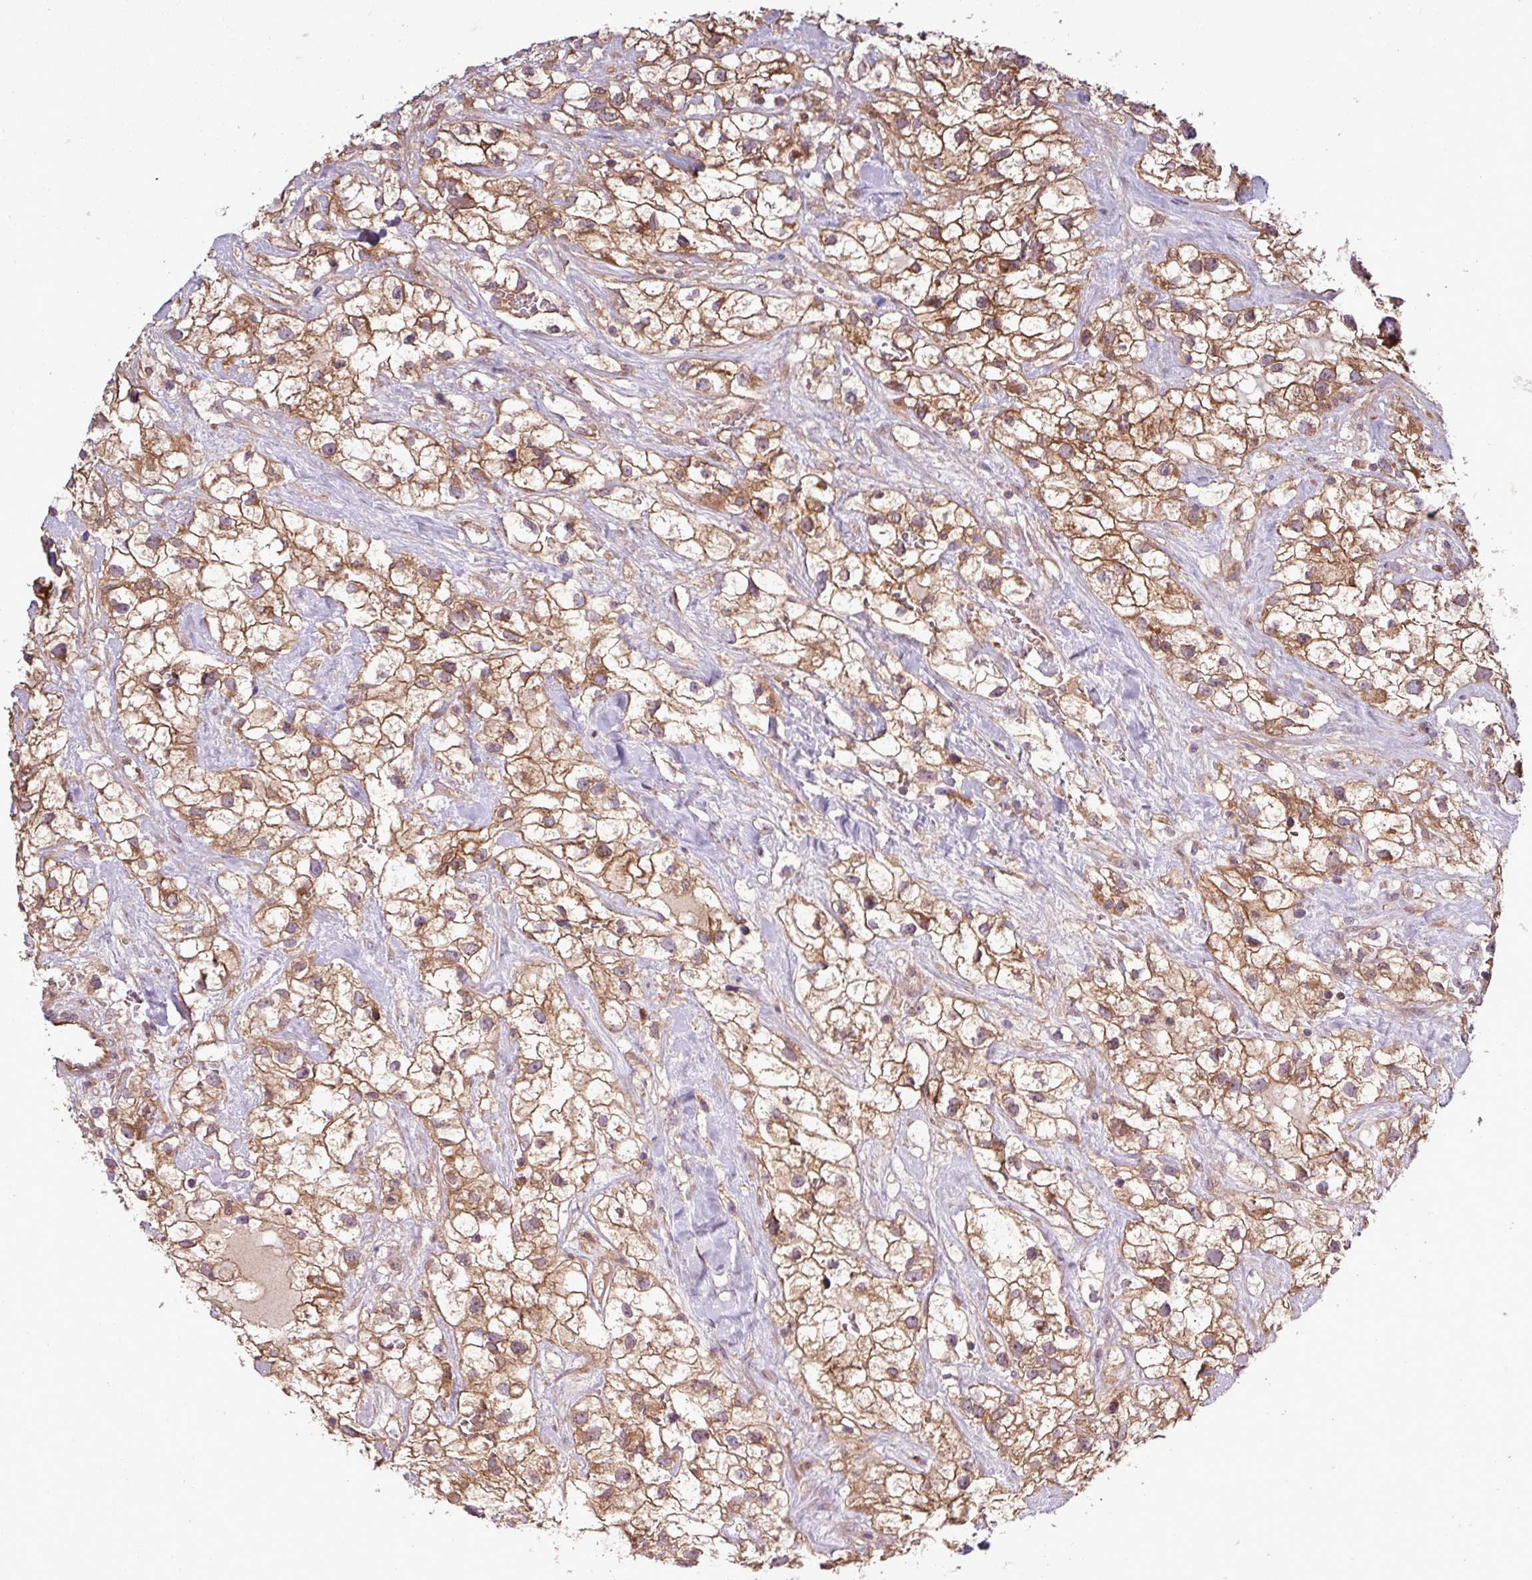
{"staining": {"intensity": "moderate", "quantity": ">75%", "location": "cytoplasmic/membranous"}, "tissue": "renal cancer", "cell_type": "Tumor cells", "image_type": "cancer", "snomed": [{"axis": "morphology", "description": "Adenocarcinoma, NOS"}, {"axis": "topography", "description": "Kidney"}], "caption": "About >75% of tumor cells in human renal adenocarcinoma display moderate cytoplasmic/membranous protein positivity as visualized by brown immunohistochemical staining.", "gene": "SIRPB2", "patient": {"sex": "male", "age": 59}}